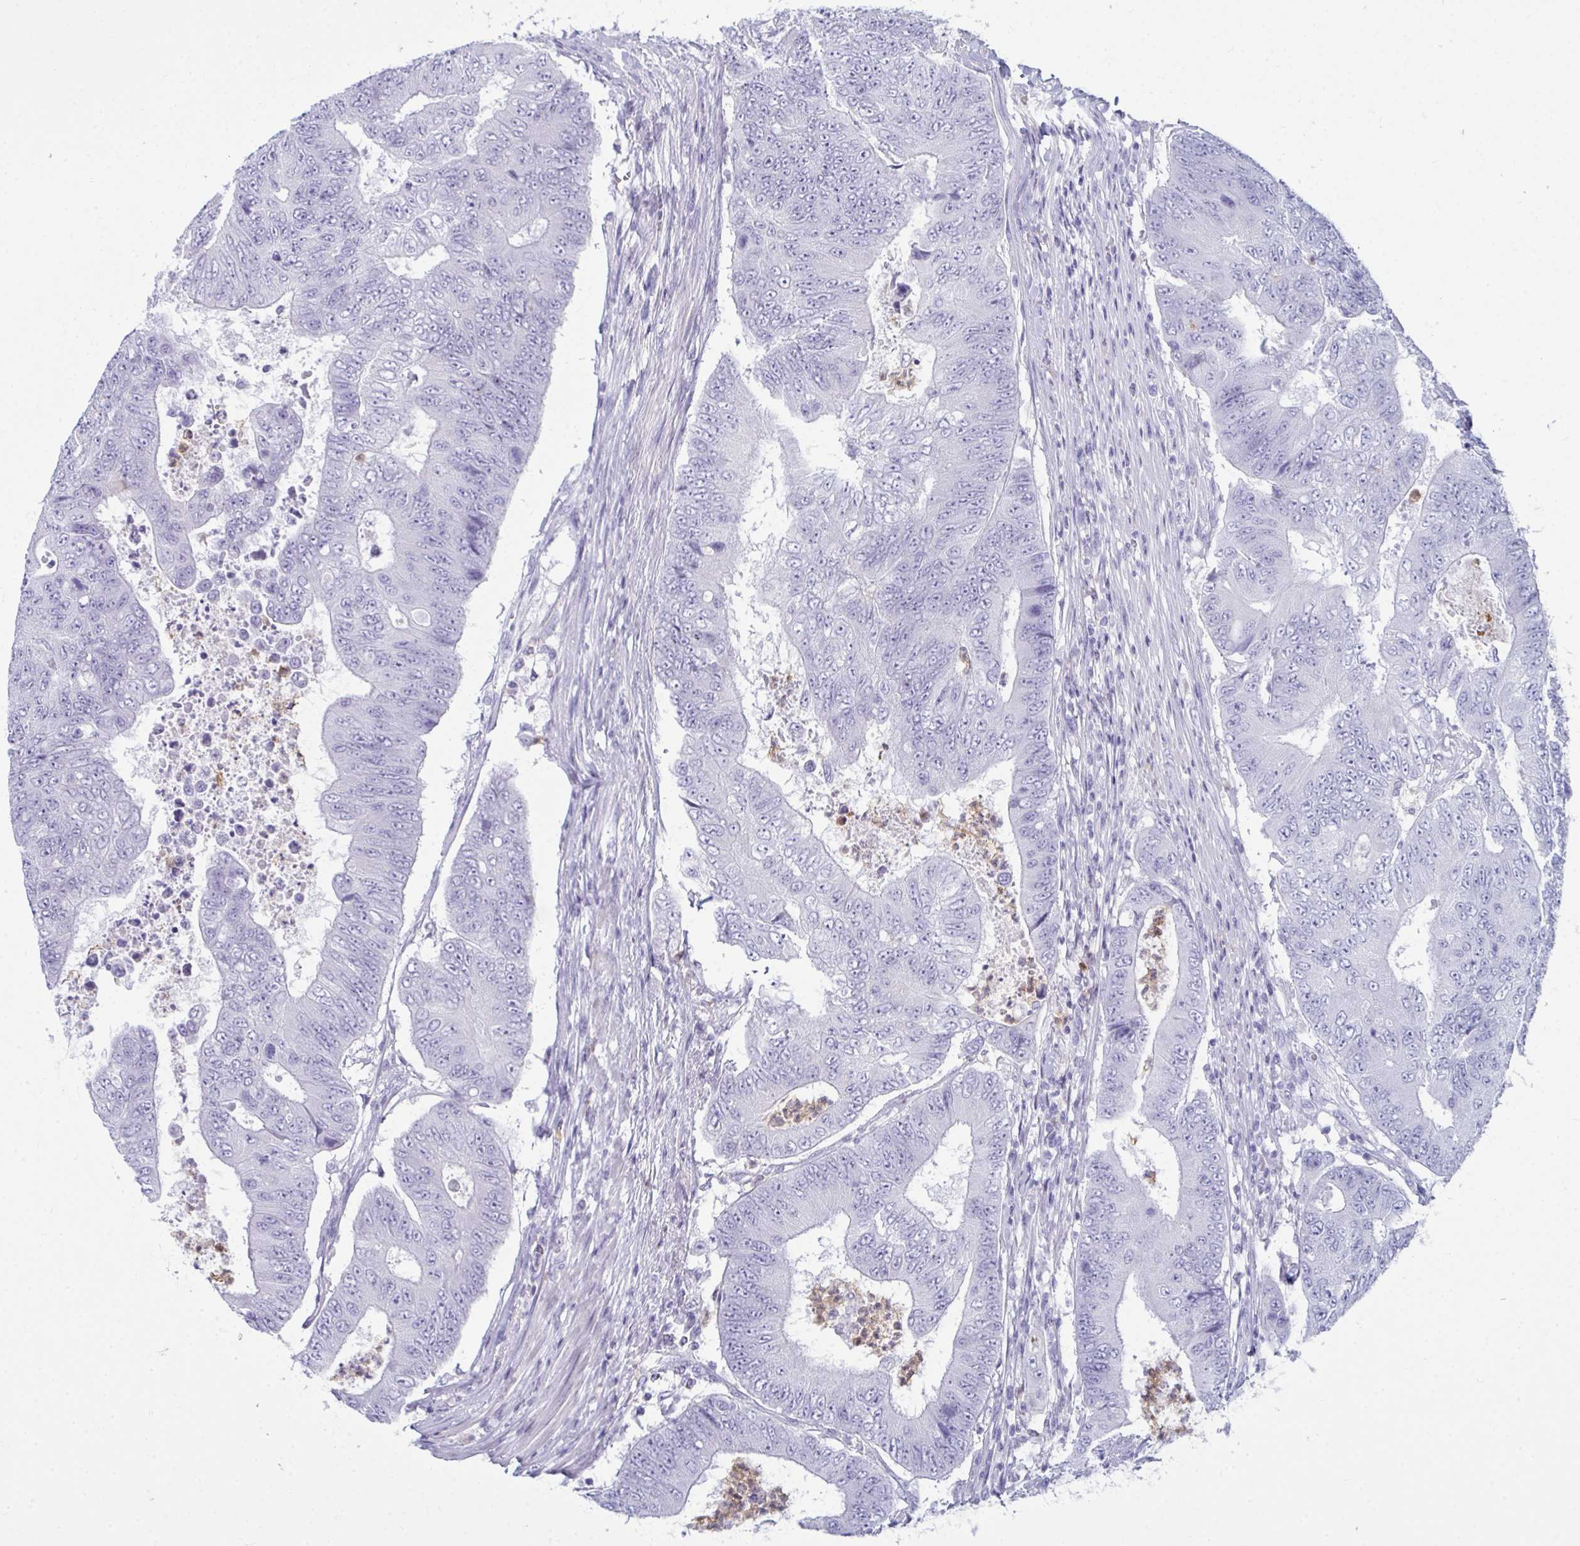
{"staining": {"intensity": "negative", "quantity": "none", "location": "none"}, "tissue": "colorectal cancer", "cell_type": "Tumor cells", "image_type": "cancer", "snomed": [{"axis": "morphology", "description": "Adenocarcinoma, NOS"}, {"axis": "topography", "description": "Colon"}], "caption": "Photomicrograph shows no significant protein positivity in tumor cells of colorectal cancer.", "gene": "SERPINB10", "patient": {"sex": "female", "age": 48}}